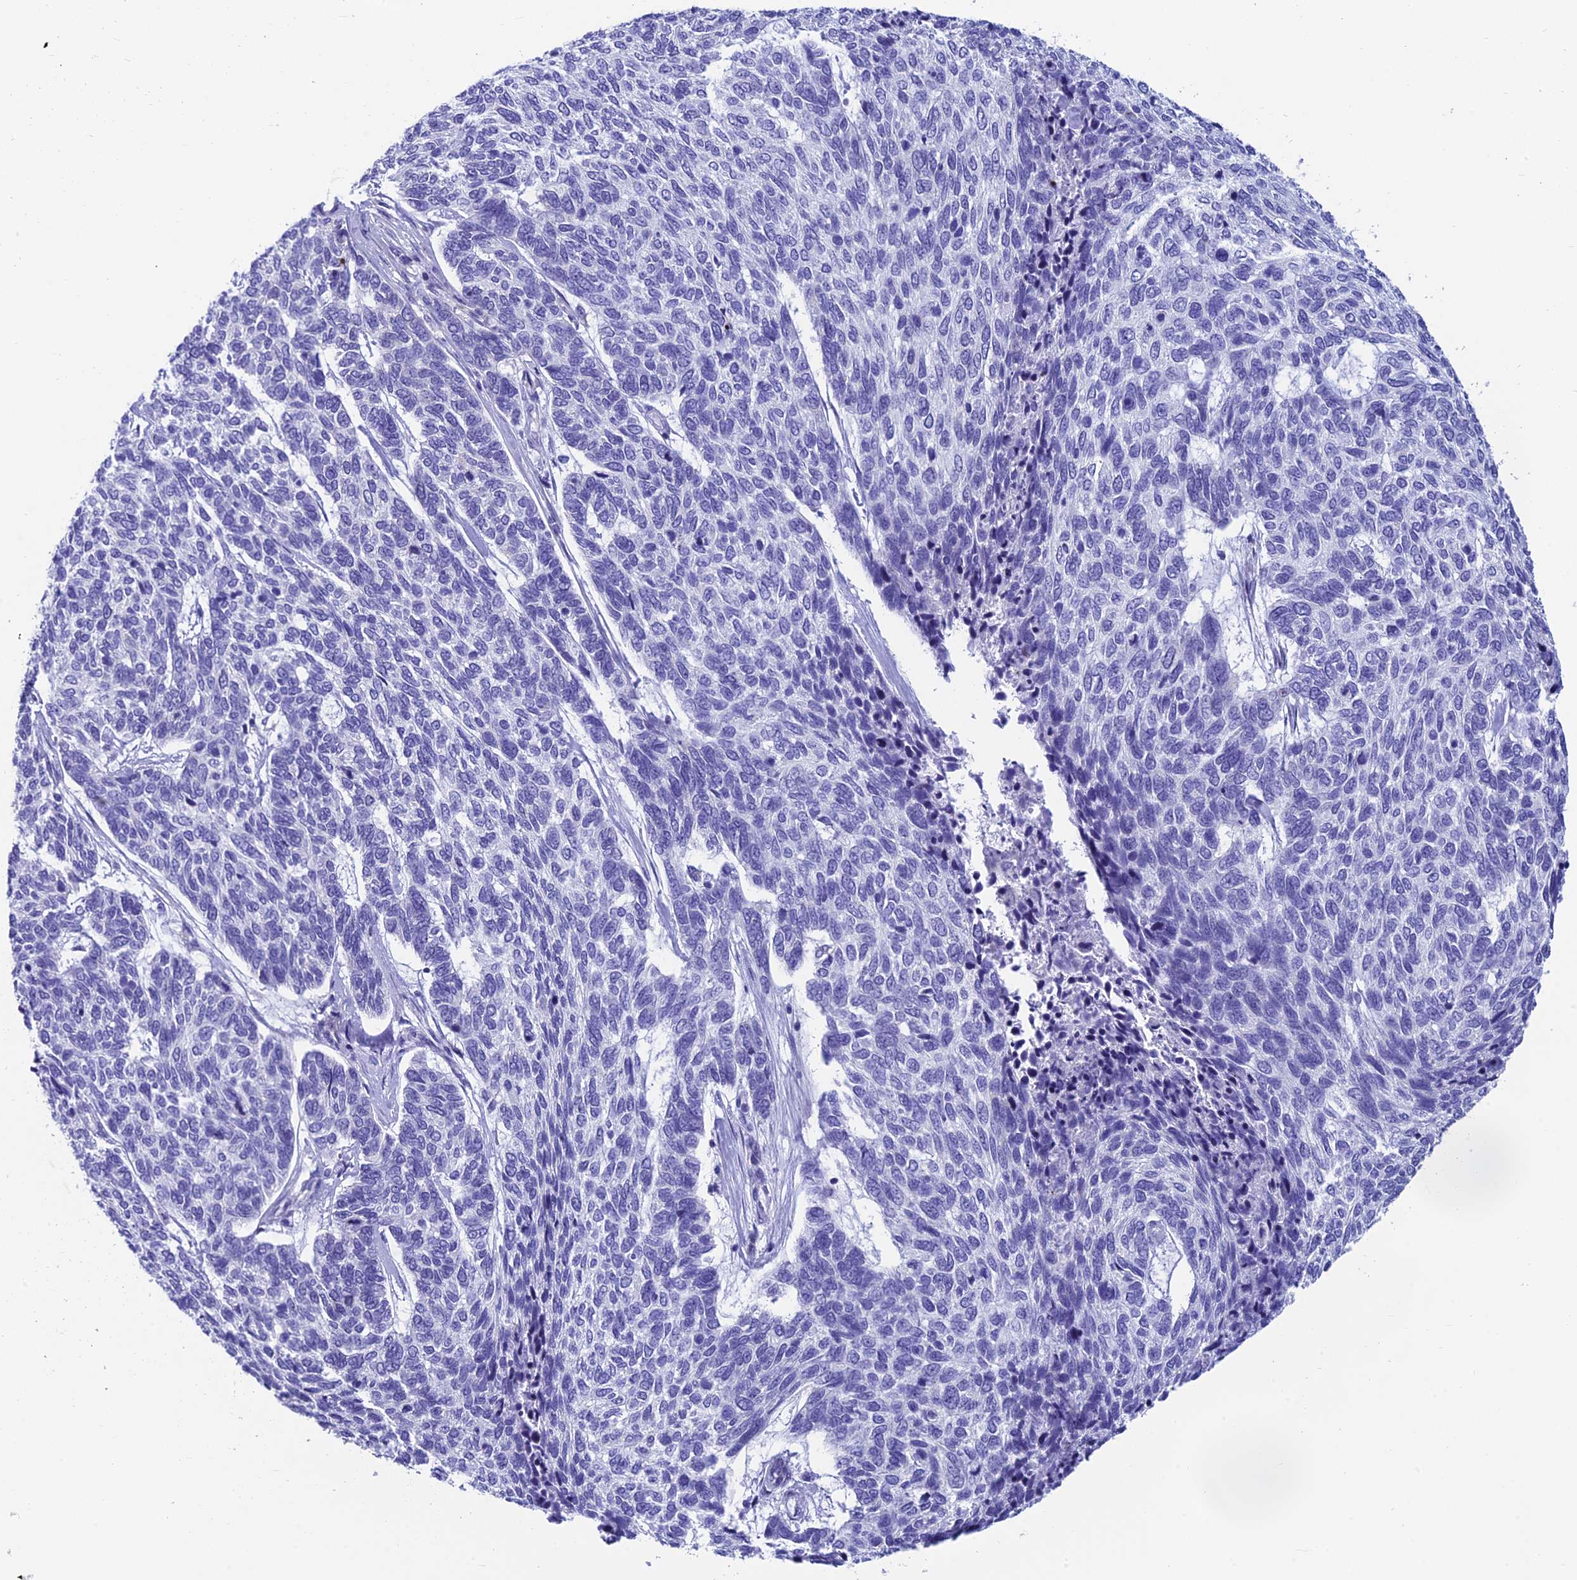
{"staining": {"intensity": "negative", "quantity": "none", "location": "none"}, "tissue": "skin cancer", "cell_type": "Tumor cells", "image_type": "cancer", "snomed": [{"axis": "morphology", "description": "Basal cell carcinoma"}, {"axis": "topography", "description": "Skin"}], "caption": "There is no significant staining in tumor cells of skin basal cell carcinoma.", "gene": "REEP4", "patient": {"sex": "female", "age": 65}}